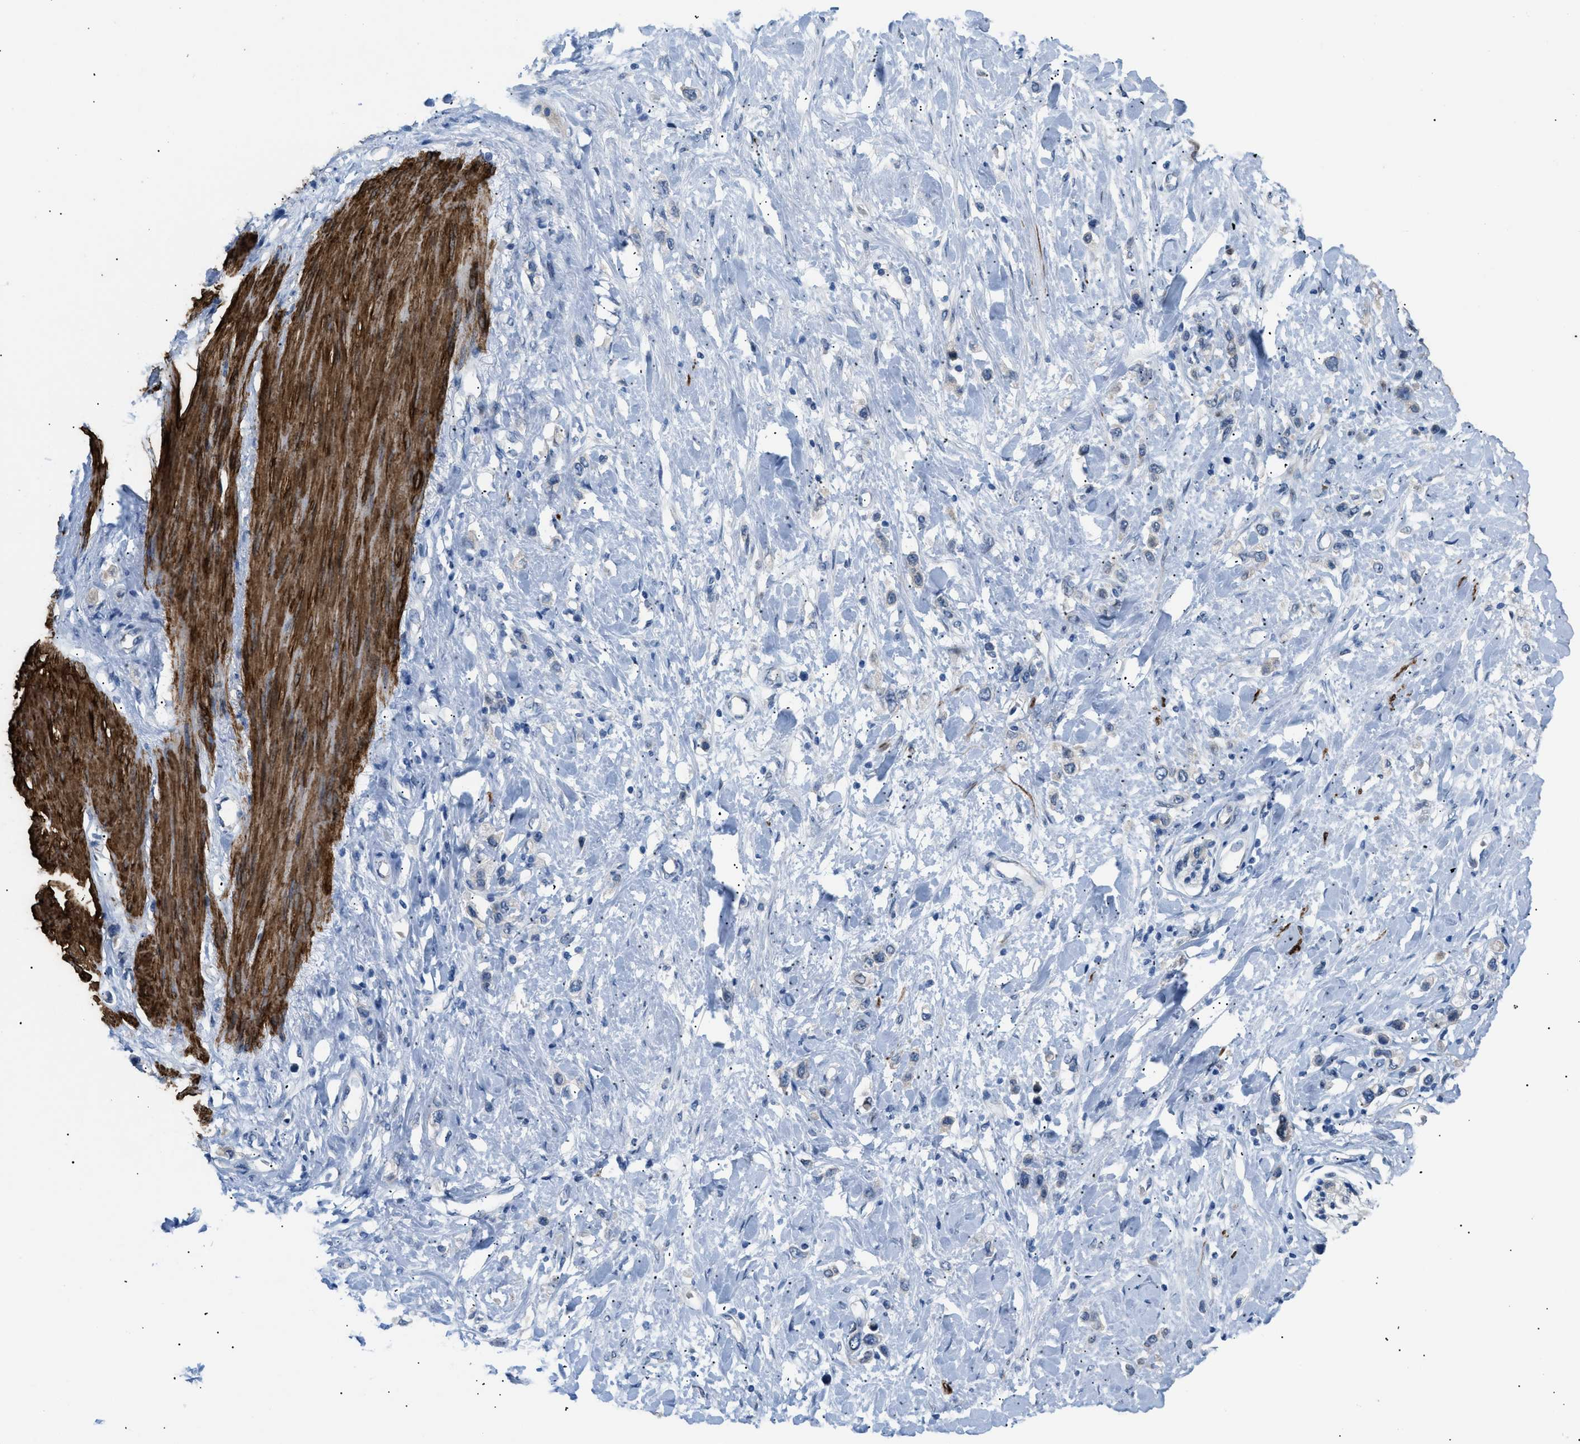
{"staining": {"intensity": "negative", "quantity": "none", "location": "none"}, "tissue": "stomach cancer", "cell_type": "Tumor cells", "image_type": "cancer", "snomed": [{"axis": "morphology", "description": "Adenocarcinoma, NOS"}, {"axis": "topography", "description": "Stomach"}], "caption": "Immunohistochemical staining of human stomach cancer shows no significant expression in tumor cells.", "gene": "ICA1", "patient": {"sex": "female", "age": 65}}